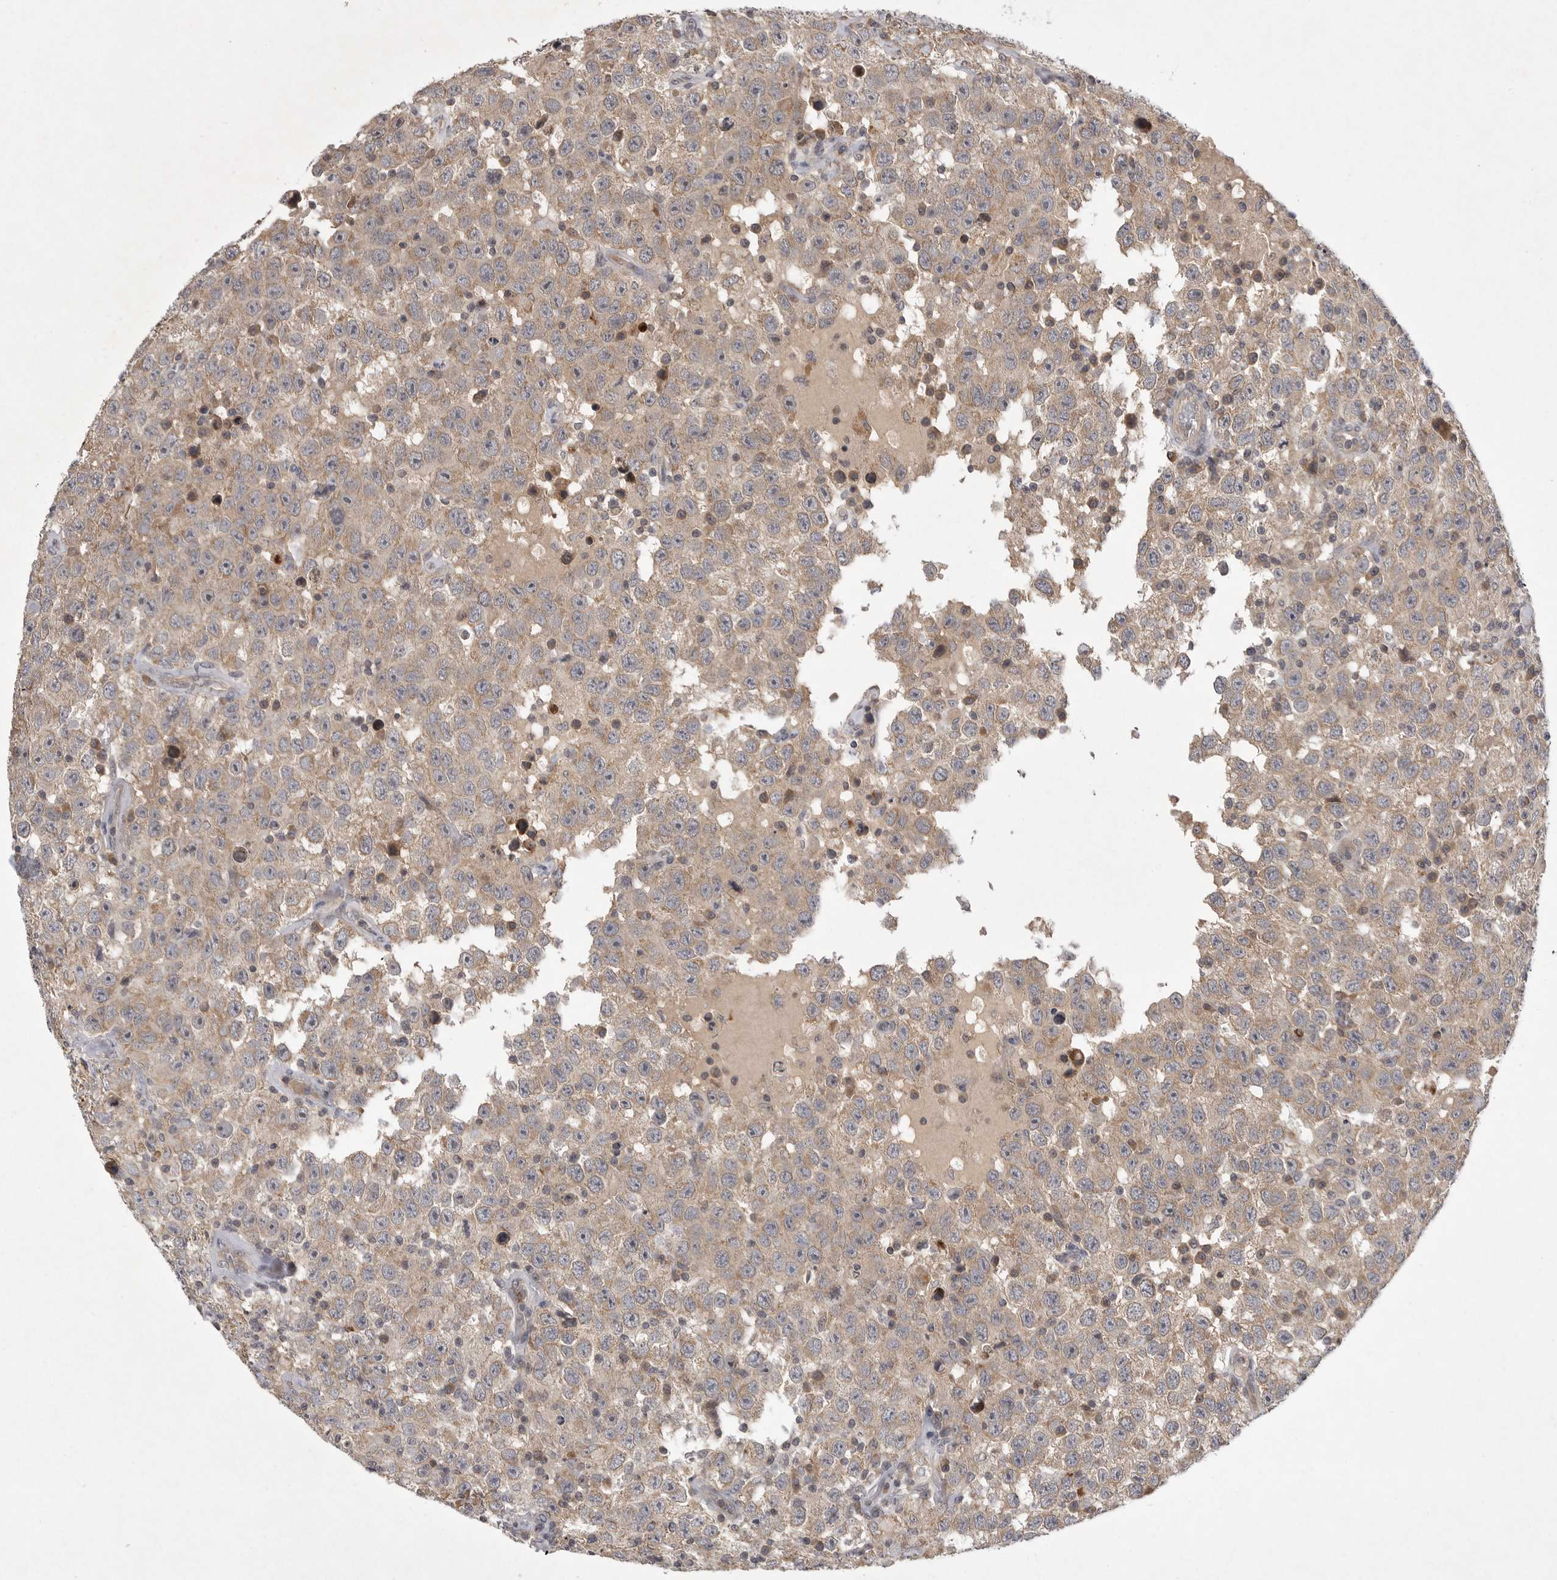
{"staining": {"intensity": "weak", "quantity": ">75%", "location": "cytoplasmic/membranous"}, "tissue": "testis cancer", "cell_type": "Tumor cells", "image_type": "cancer", "snomed": [{"axis": "morphology", "description": "Seminoma, NOS"}, {"axis": "topography", "description": "Testis"}], "caption": "DAB (3,3'-diaminobenzidine) immunohistochemical staining of human testis seminoma shows weak cytoplasmic/membranous protein expression in about >75% of tumor cells.", "gene": "UBE3D", "patient": {"sex": "male", "age": 41}}